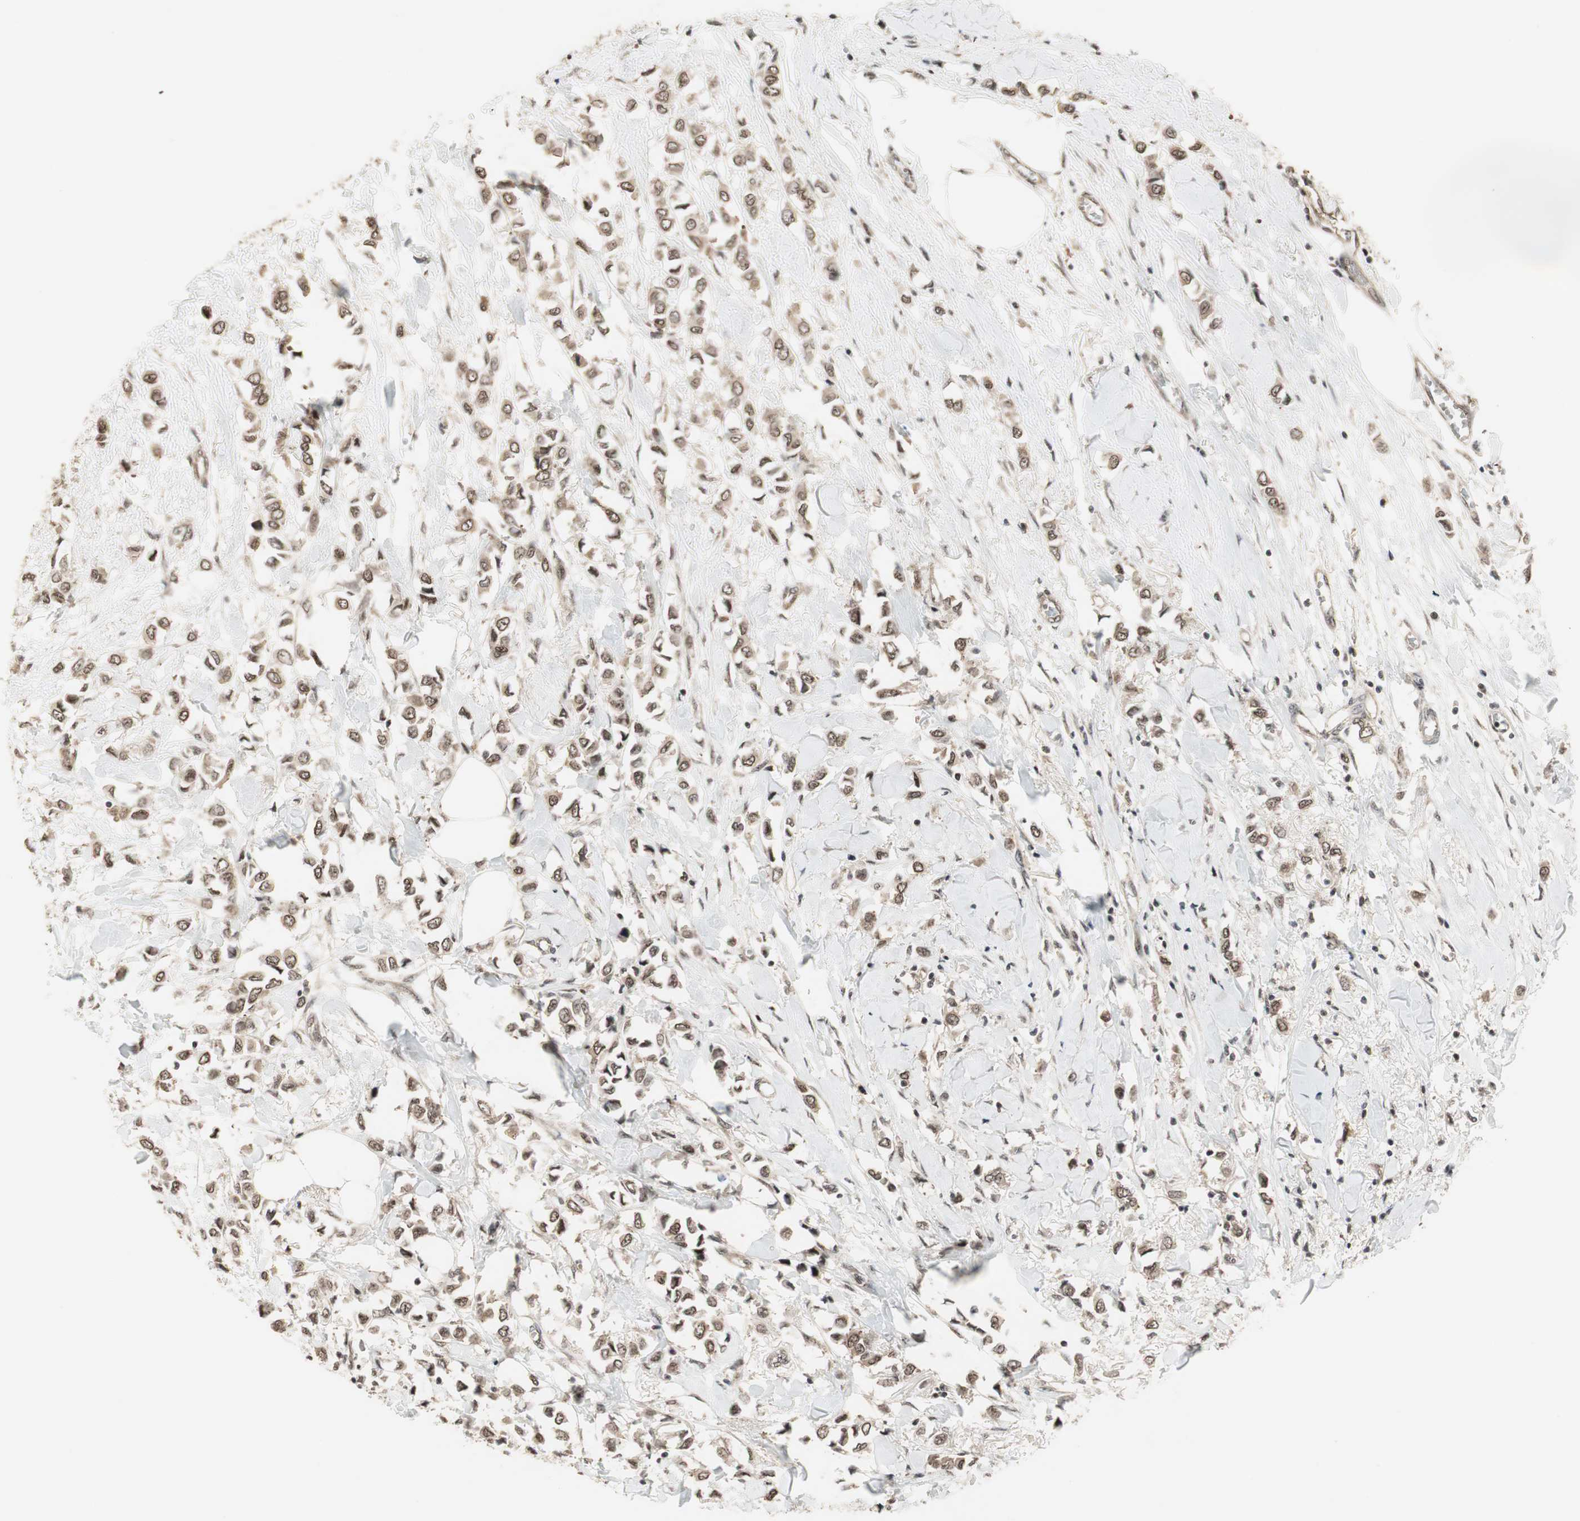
{"staining": {"intensity": "moderate", "quantity": ">75%", "location": "cytoplasmic/membranous,nuclear"}, "tissue": "breast cancer", "cell_type": "Tumor cells", "image_type": "cancer", "snomed": [{"axis": "morphology", "description": "Lobular carcinoma"}, {"axis": "topography", "description": "Breast"}], "caption": "Immunohistochemical staining of lobular carcinoma (breast) displays moderate cytoplasmic/membranous and nuclear protein expression in about >75% of tumor cells.", "gene": "CSNK2B", "patient": {"sex": "female", "age": 51}}